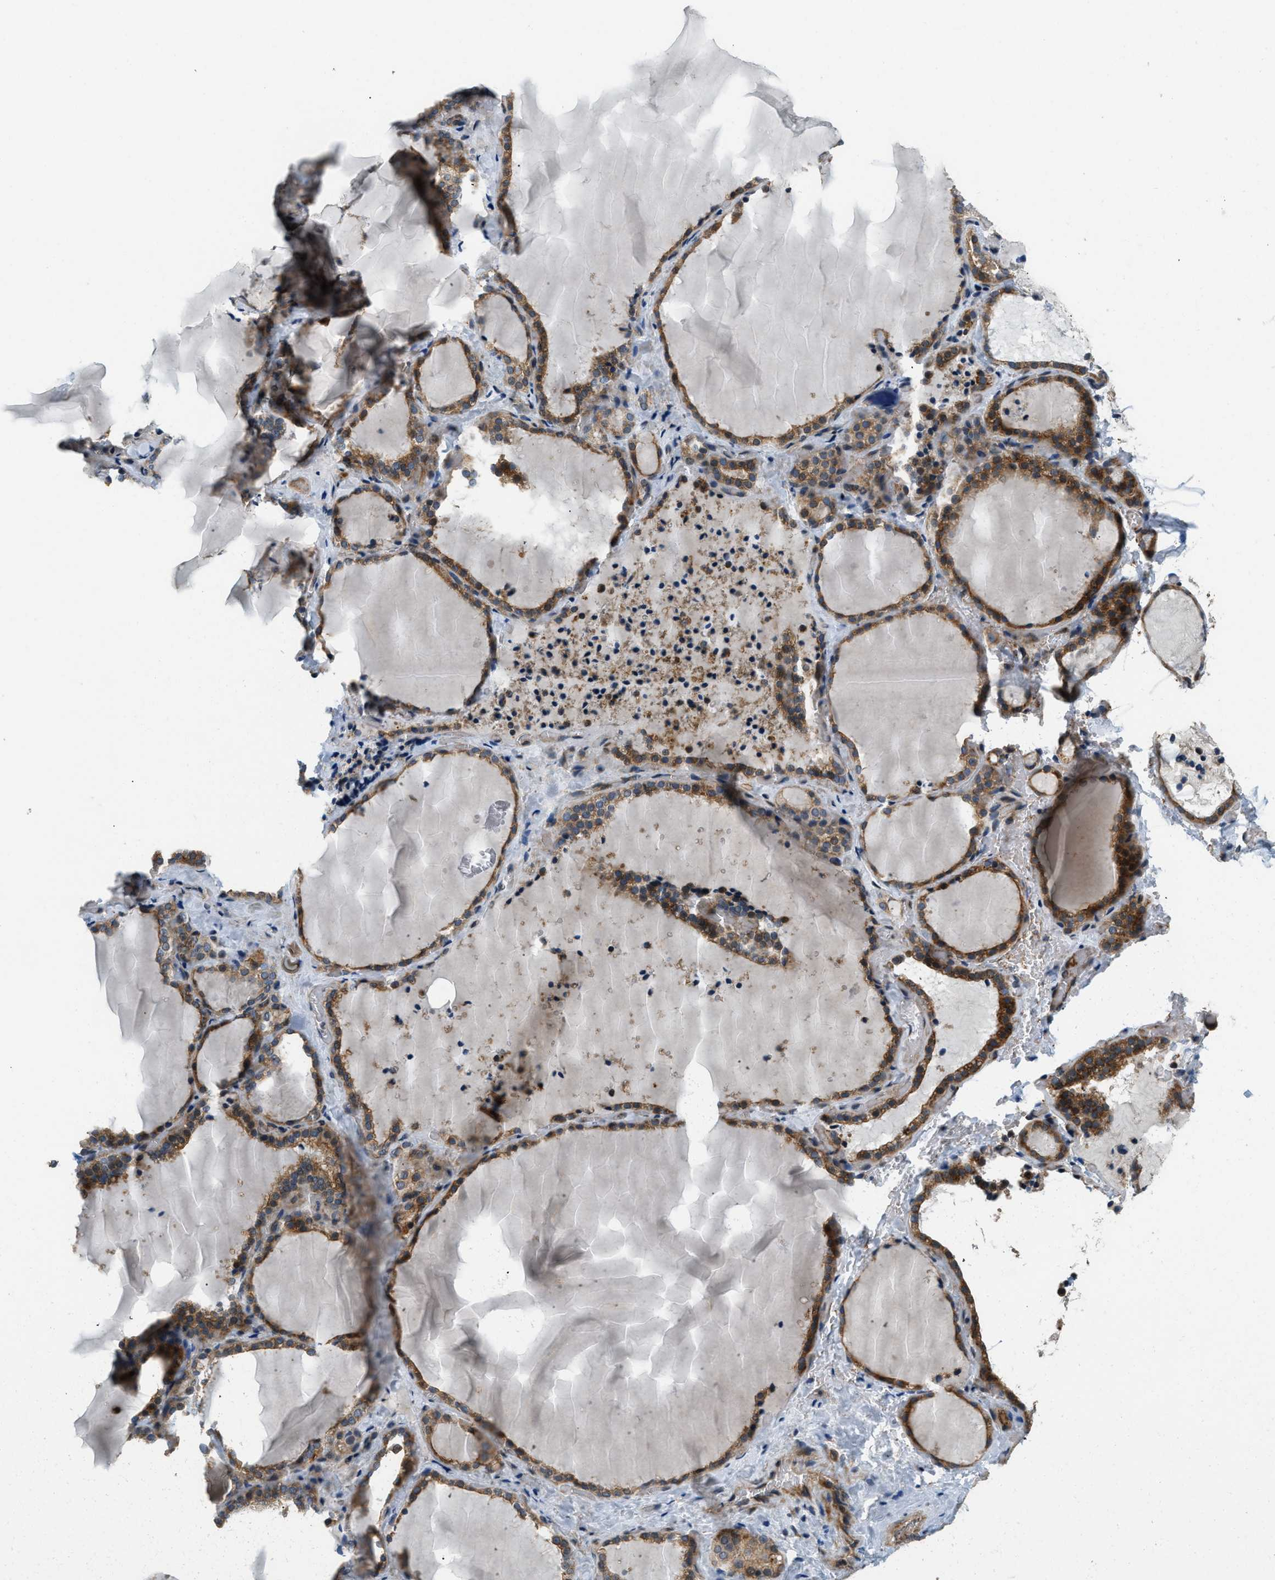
{"staining": {"intensity": "moderate", "quantity": ">75%", "location": "cytoplasmic/membranous"}, "tissue": "thyroid gland", "cell_type": "Glandular cells", "image_type": "normal", "snomed": [{"axis": "morphology", "description": "Normal tissue, NOS"}, {"axis": "topography", "description": "Thyroid gland"}], "caption": "Glandular cells demonstrate medium levels of moderate cytoplasmic/membranous staining in about >75% of cells in benign thyroid gland. (DAB (3,3'-diaminobenzidine) IHC, brown staining for protein, blue staining for nuclei).", "gene": "ALOX12", "patient": {"sex": "female", "age": 22}}